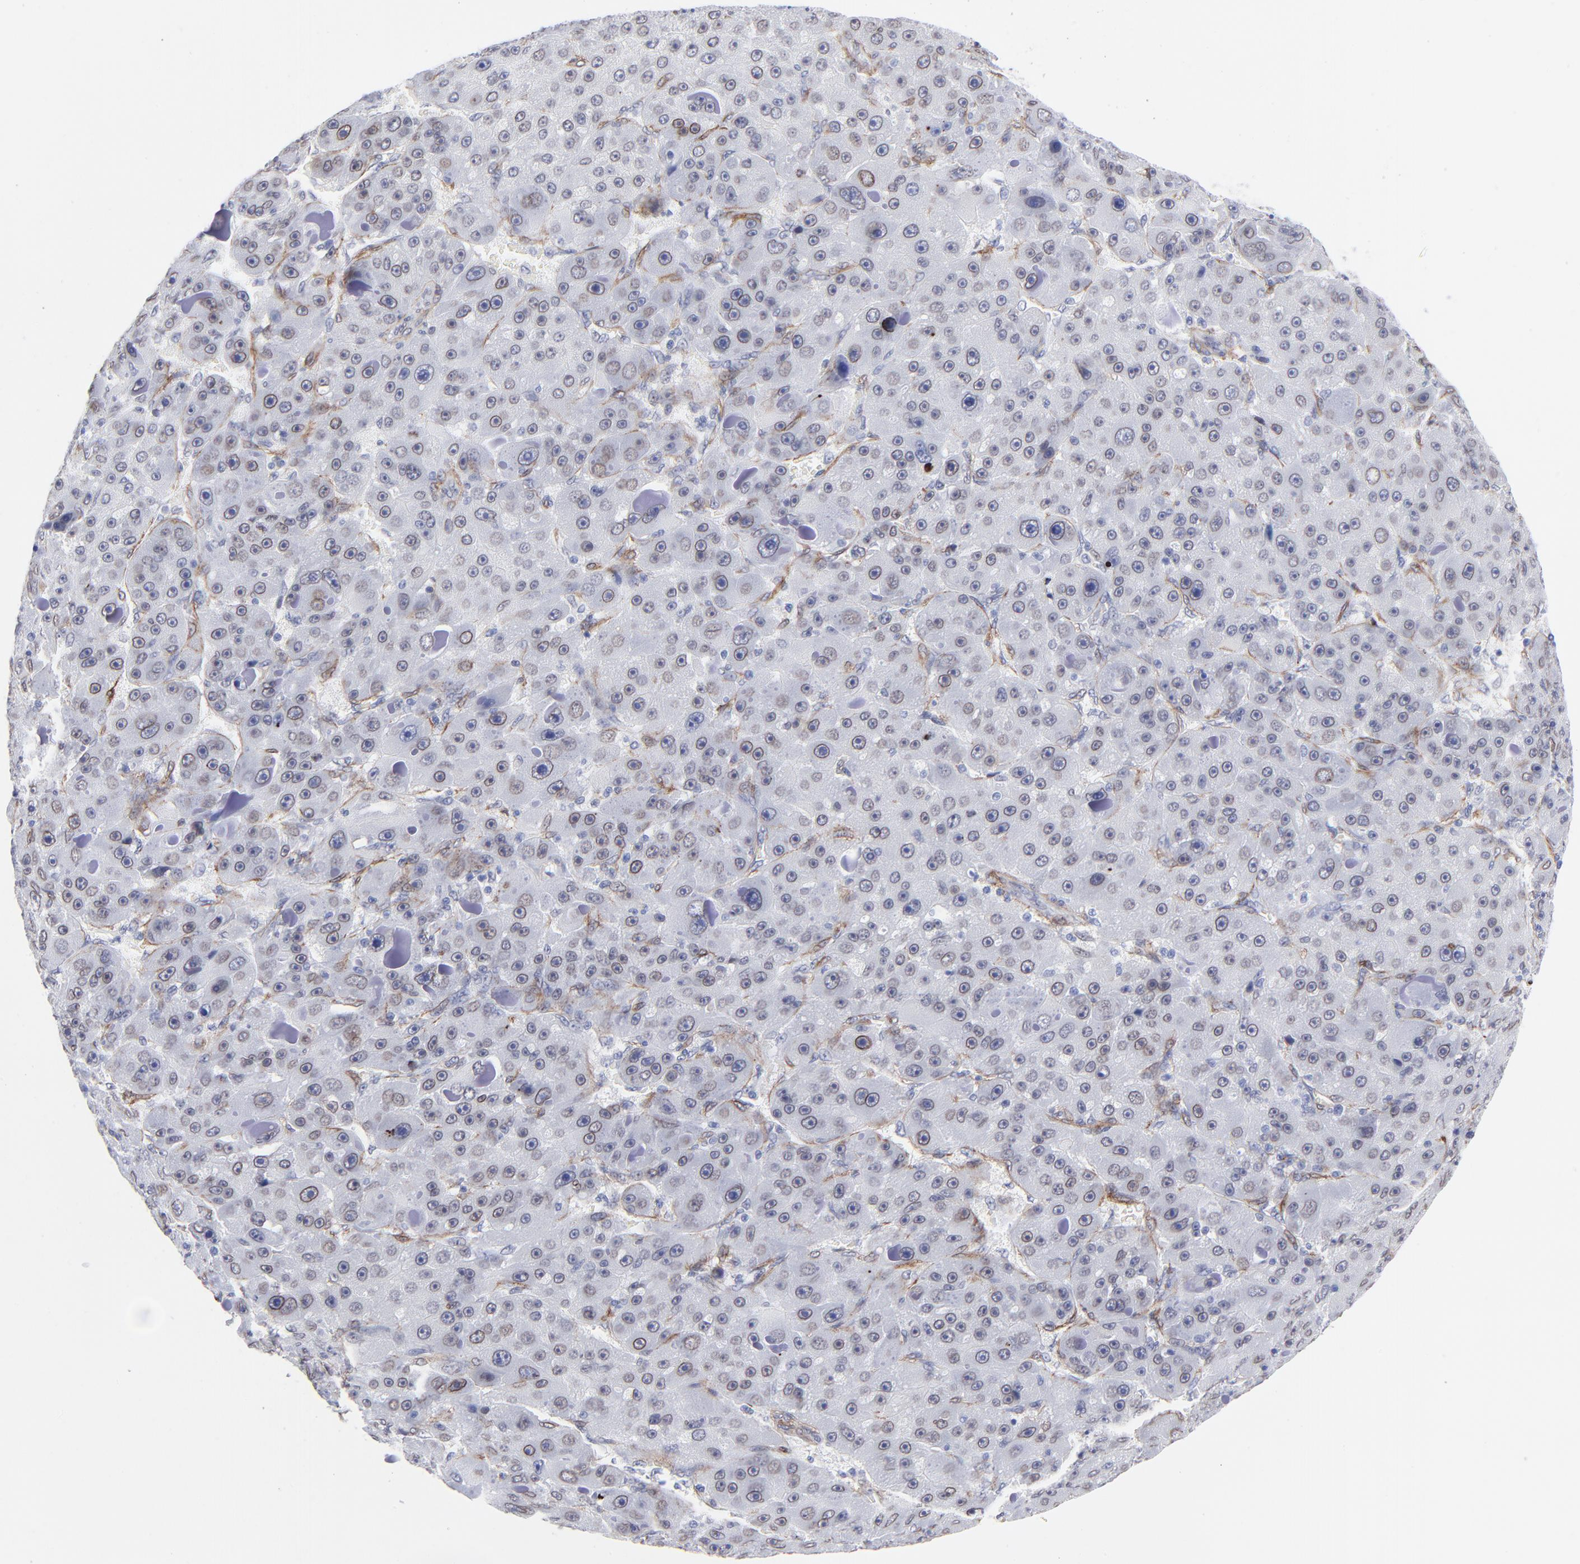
{"staining": {"intensity": "negative", "quantity": "none", "location": "none"}, "tissue": "liver cancer", "cell_type": "Tumor cells", "image_type": "cancer", "snomed": [{"axis": "morphology", "description": "Carcinoma, Hepatocellular, NOS"}, {"axis": "topography", "description": "Liver"}], "caption": "Hepatocellular carcinoma (liver) stained for a protein using IHC reveals no expression tumor cells.", "gene": "PDGFRB", "patient": {"sex": "male", "age": 76}}